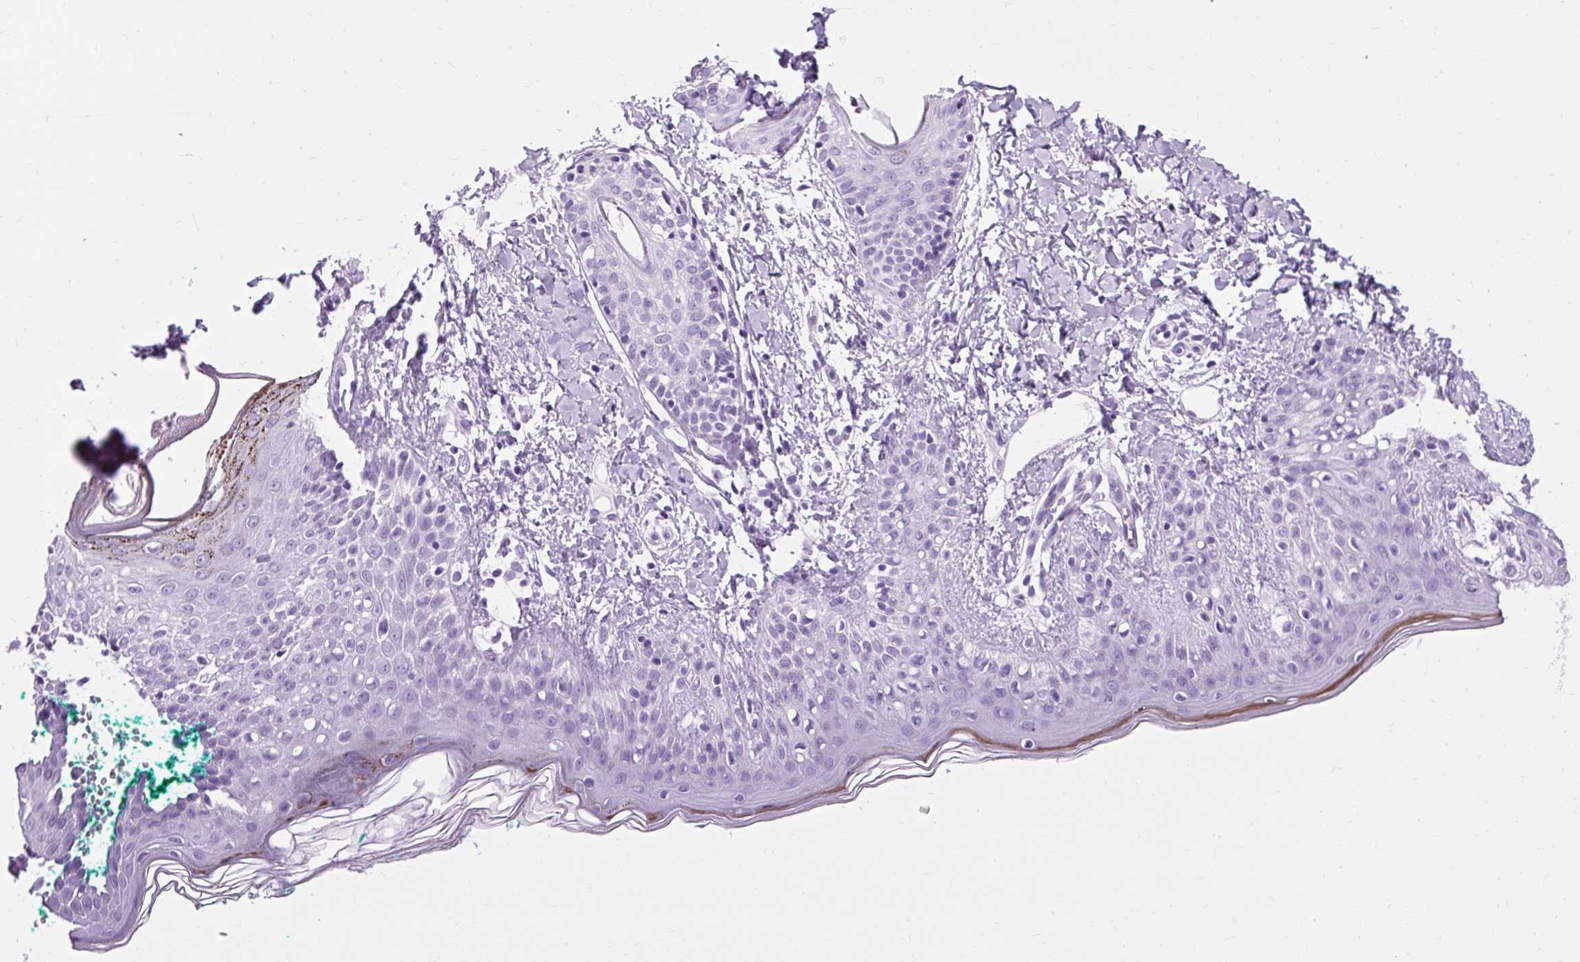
{"staining": {"intensity": "negative", "quantity": "none", "location": "none"}, "tissue": "skin", "cell_type": "Fibroblasts", "image_type": "normal", "snomed": [{"axis": "morphology", "description": "Normal tissue, NOS"}, {"axis": "topography", "description": "Skin"}], "caption": "High magnification brightfield microscopy of normal skin stained with DAB (brown) and counterstained with hematoxylin (blue): fibroblasts show no significant positivity. (DAB (3,3'-diaminobenzidine) IHC with hematoxylin counter stain).", "gene": "B3GNT4", "patient": {"sex": "male", "age": 16}}